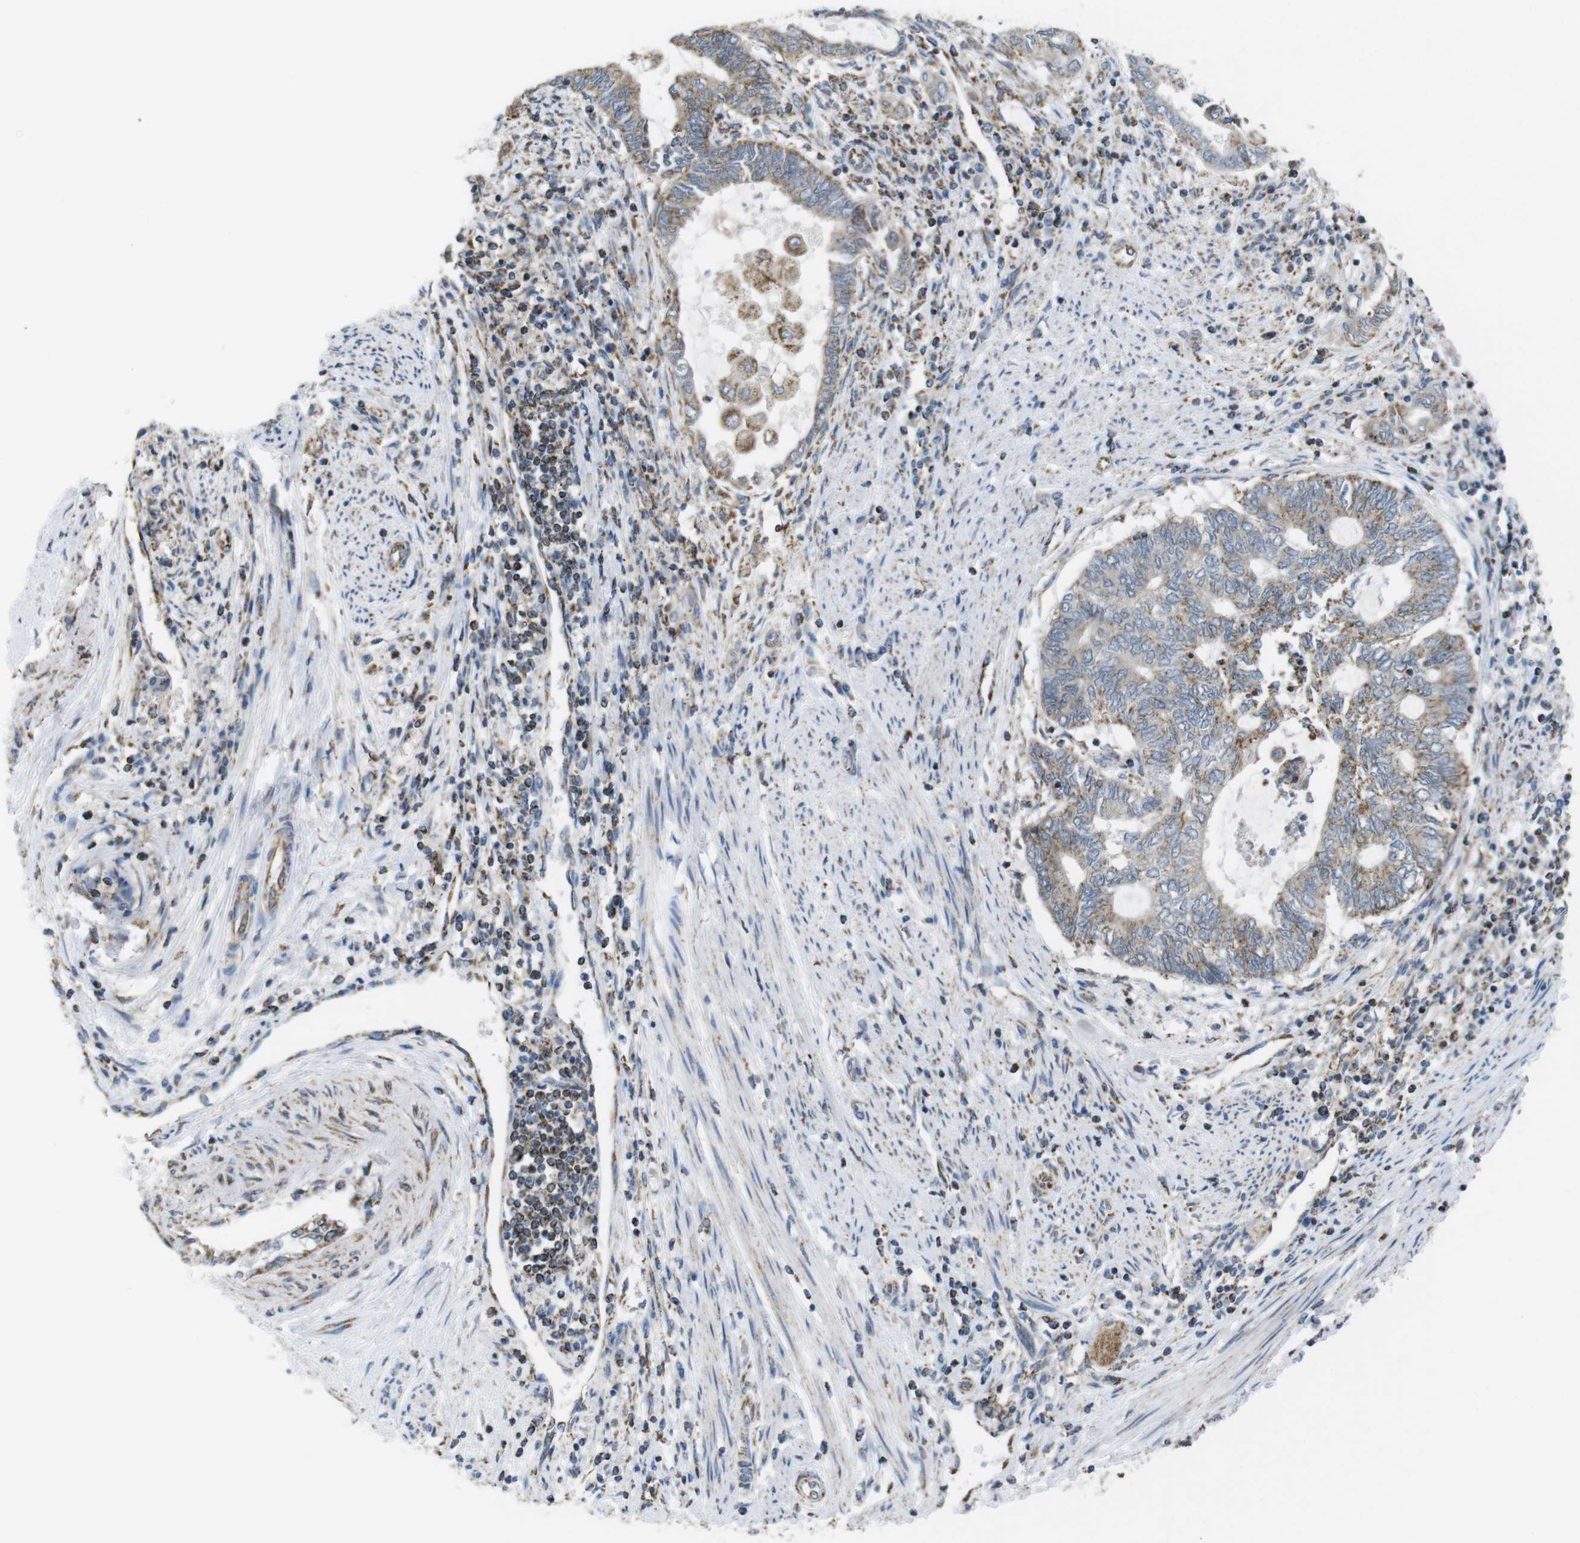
{"staining": {"intensity": "weak", "quantity": "25%-75%", "location": "cytoplasmic/membranous"}, "tissue": "endometrial cancer", "cell_type": "Tumor cells", "image_type": "cancer", "snomed": [{"axis": "morphology", "description": "Adenocarcinoma, NOS"}, {"axis": "topography", "description": "Uterus"}, {"axis": "topography", "description": "Endometrium"}], "caption": "Brown immunohistochemical staining in endometrial adenocarcinoma shows weak cytoplasmic/membranous positivity in approximately 25%-75% of tumor cells.", "gene": "GRIK2", "patient": {"sex": "female", "age": 70}}